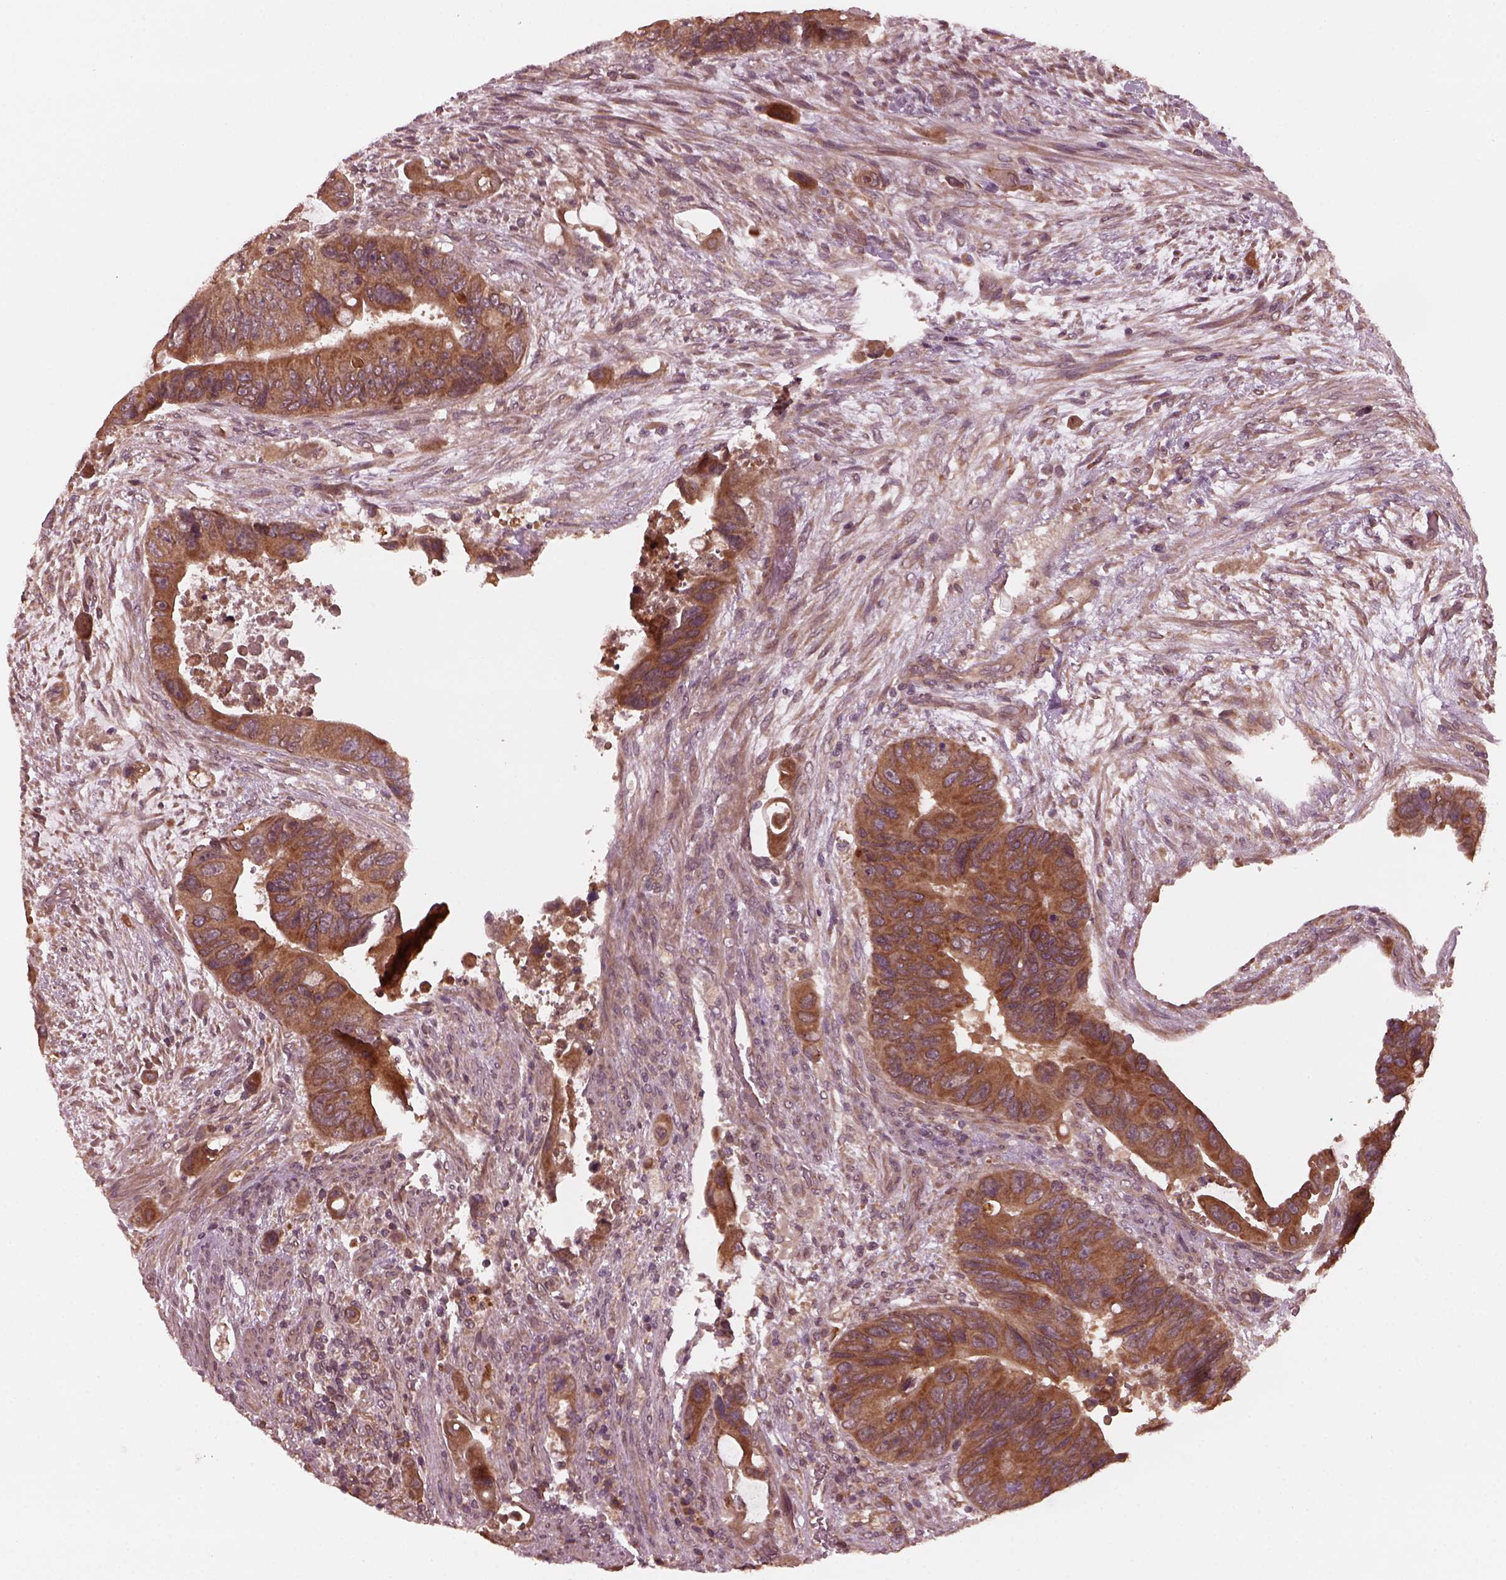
{"staining": {"intensity": "moderate", "quantity": "25%-75%", "location": "cytoplasmic/membranous"}, "tissue": "colorectal cancer", "cell_type": "Tumor cells", "image_type": "cancer", "snomed": [{"axis": "morphology", "description": "Adenocarcinoma, NOS"}, {"axis": "topography", "description": "Rectum"}], "caption": "Approximately 25%-75% of tumor cells in human adenocarcinoma (colorectal) demonstrate moderate cytoplasmic/membranous protein expression as visualized by brown immunohistochemical staining.", "gene": "FAF2", "patient": {"sex": "male", "age": 63}}